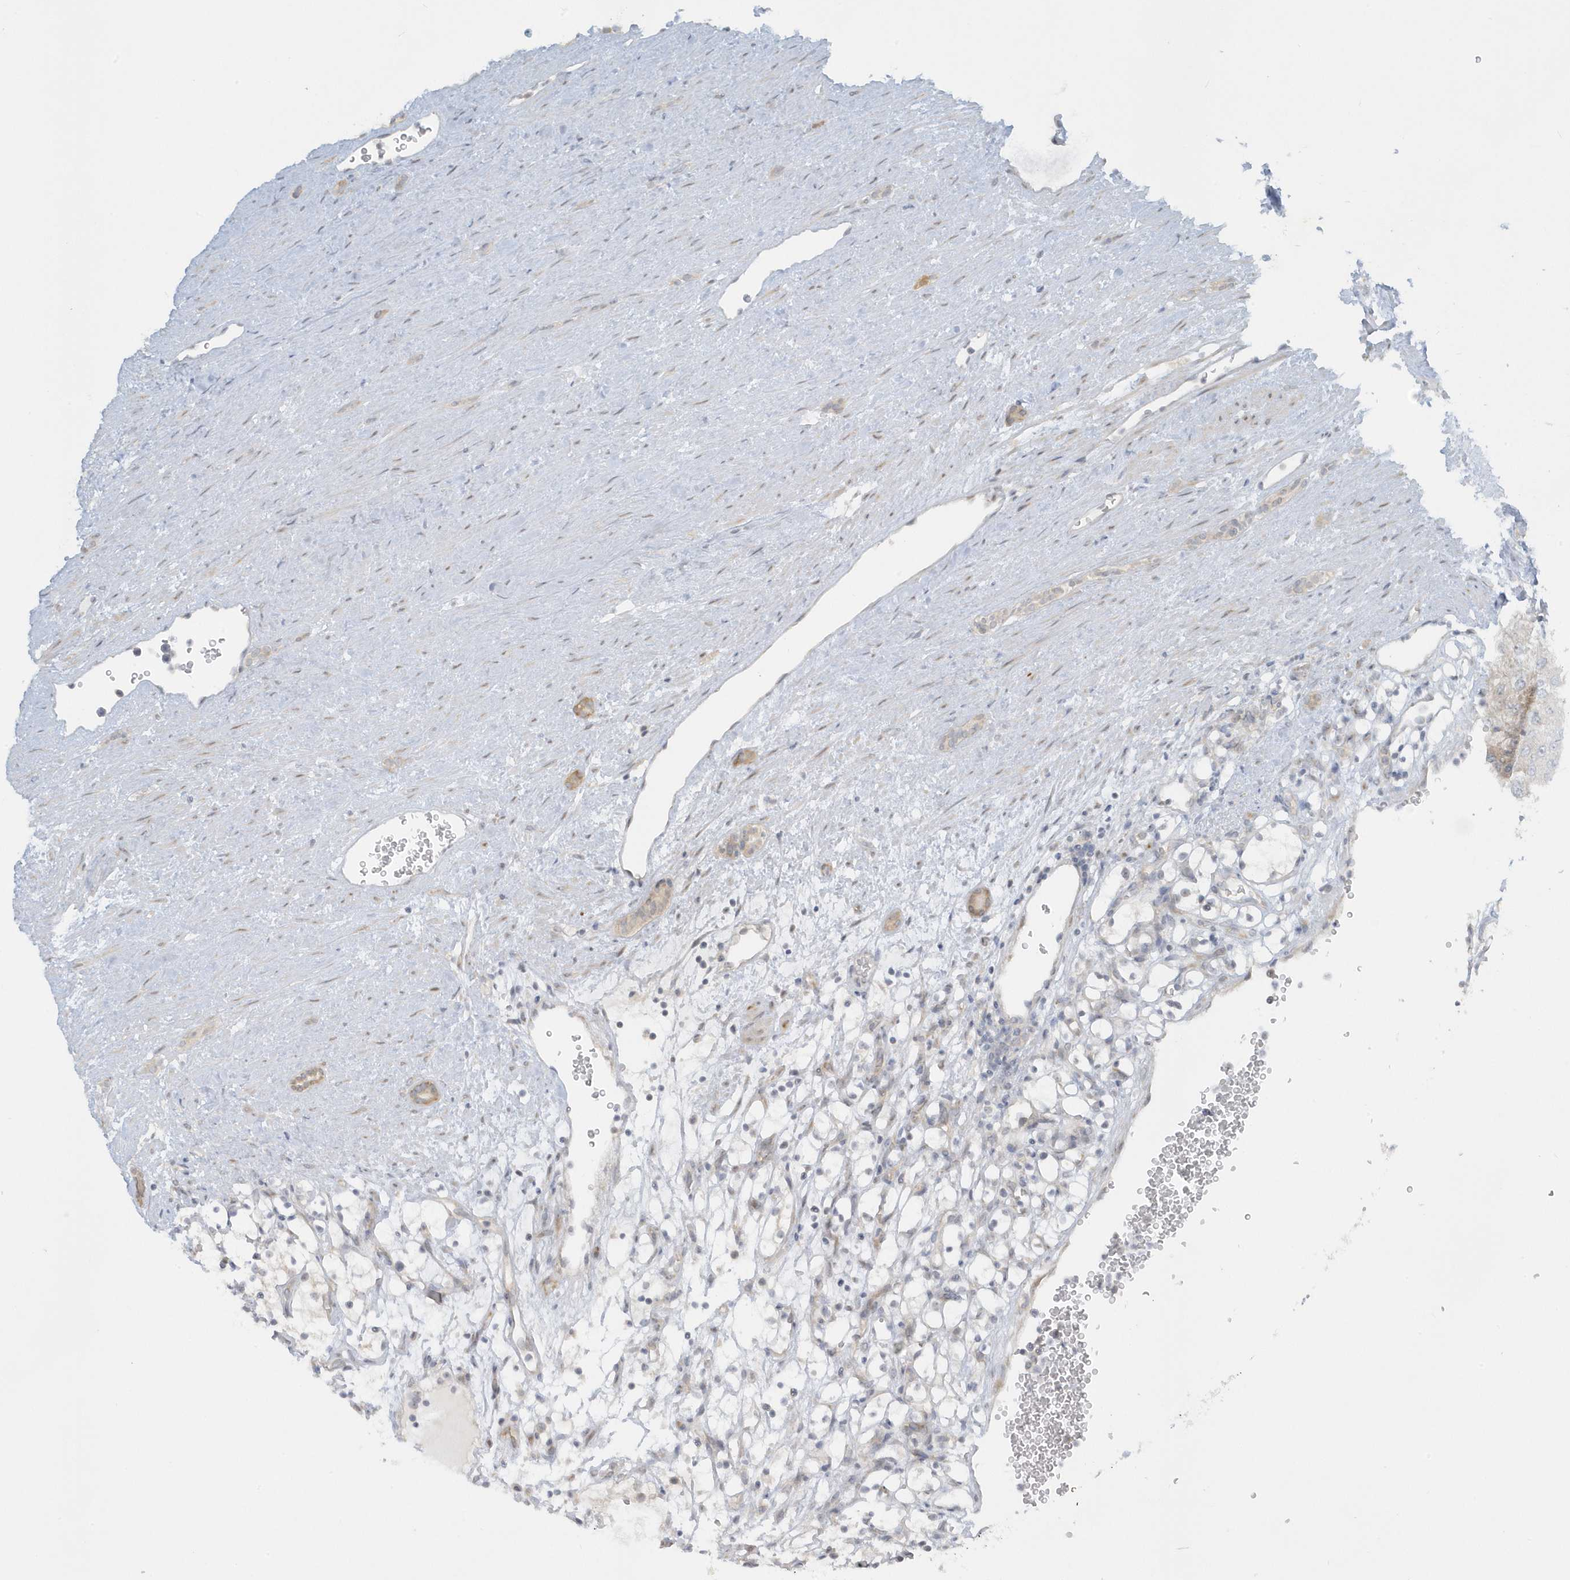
{"staining": {"intensity": "negative", "quantity": "none", "location": "none"}, "tissue": "renal cancer", "cell_type": "Tumor cells", "image_type": "cancer", "snomed": [{"axis": "morphology", "description": "Adenocarcinoma, NOS"}, {"axis": "topography", "description": "Kidney"}], "caption": "High magnification brightfield microscopy of adenocarcinoma (renal) stained with DAB (3,3'-diaminobenzidine) (brown) and counterstained with hematoxylin (blue): tumor cells show no significant positivity.", "gene": "SCN3A", "patient": {"sex": "female", "age": 69}}